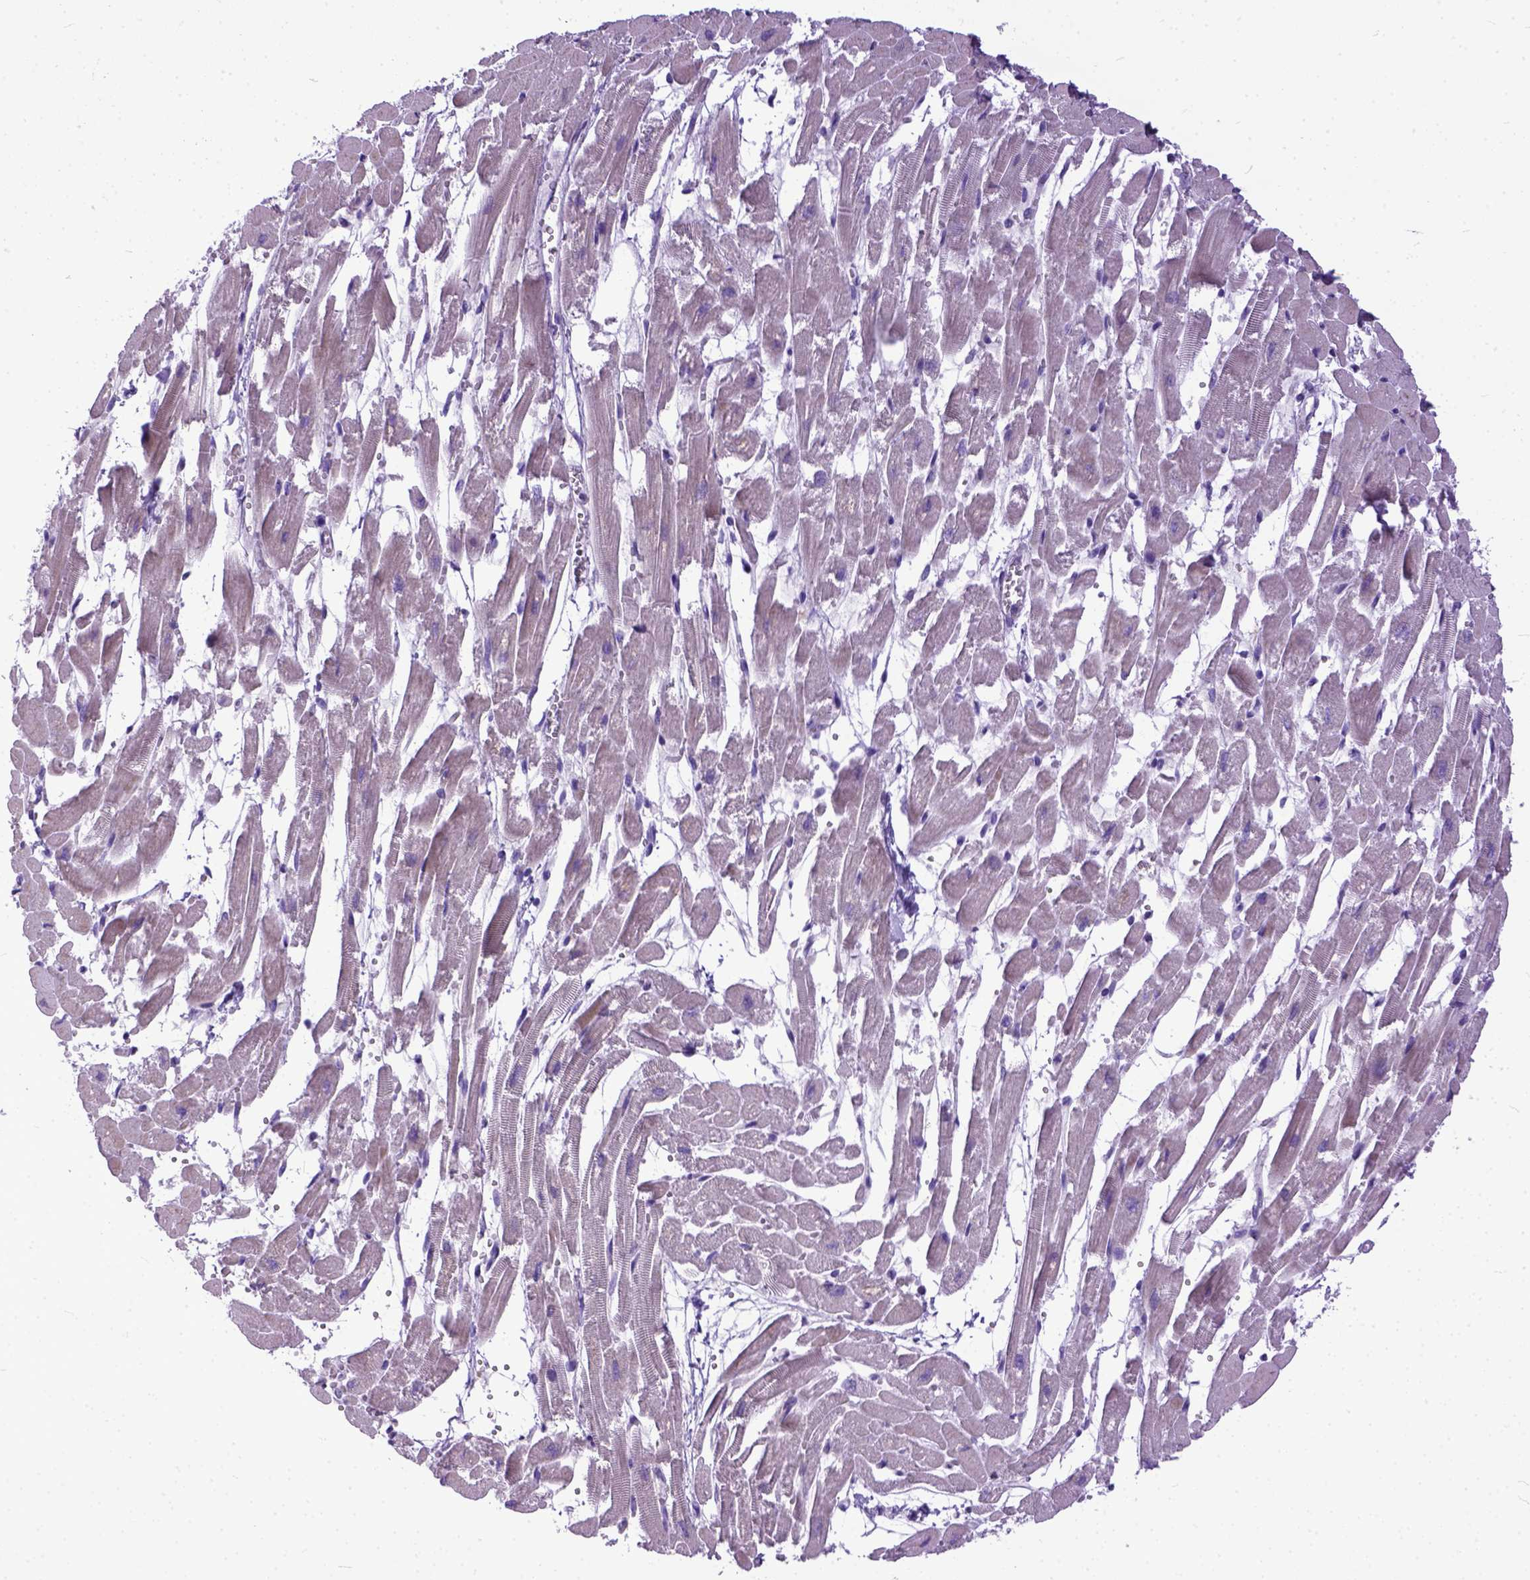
{"staining": {"intensity": "weak", "quantity": ">75%", "location": "cytoplasmic/membranous"}, "tissue": "heart muscle", "cell_type": "Cardiomyocytes", "image_type": "normal", "snomed": [{"axis": "morphology", "description": "Normal tissue, NOS"}, {"axis": "topography", "description": "Heart"}], "caption": "Weak cytoplasmic/membranous positivity is identified in about >75% of cardiomyocytes in benign heart muscle.", "gene": "PLK5", "patient": {"sex": "female", "age": 52}}